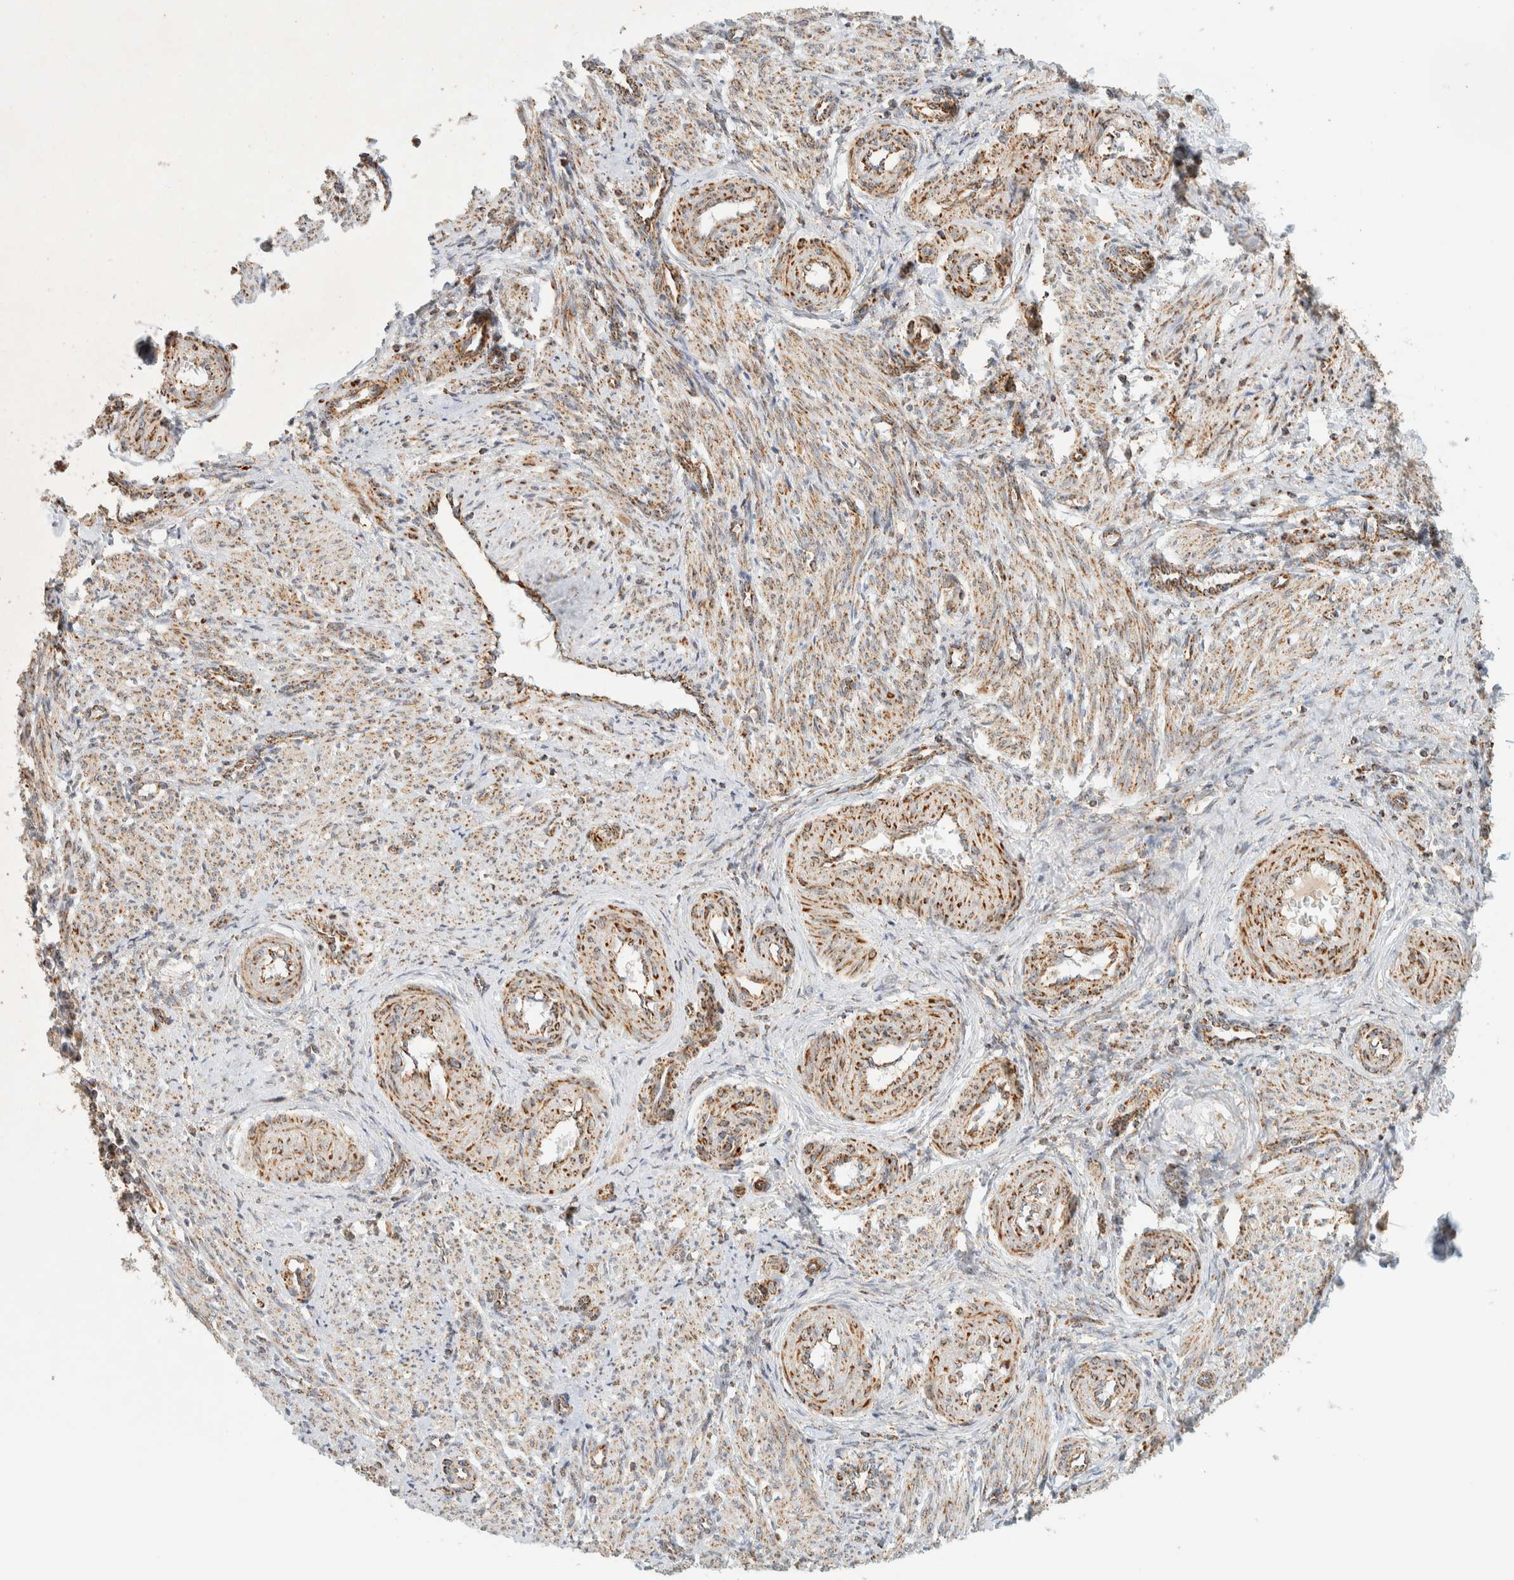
{"staining": {"intensity": "weak", "quantity": ">75%", "location": "cytoplasmic/membranous"}, "tissue": "smooth muscle", "cell_type": "Smooth muscle cells", "image_type": "normal", "snomed": [{"axis": "morphology", "description": "Normal tissue, NOS"}, {"axis": "topography", "description": "Endometrium"}], "caption": "Immunohistochemistry (IHC) staining of unremarkable smooth muscle, which exhibits low levels of weak cytoplasmic/membranous positivity in about >75% of smooth muscle cells indicating weak cytoplasmic/membranous protein expression. The staining was performed using DAB (brown) for protein detection and nuclei were counterstained in hematoxylin (blue).", "gene": "KIFAP3", "patient": {"sex": "female", "age": 33}}